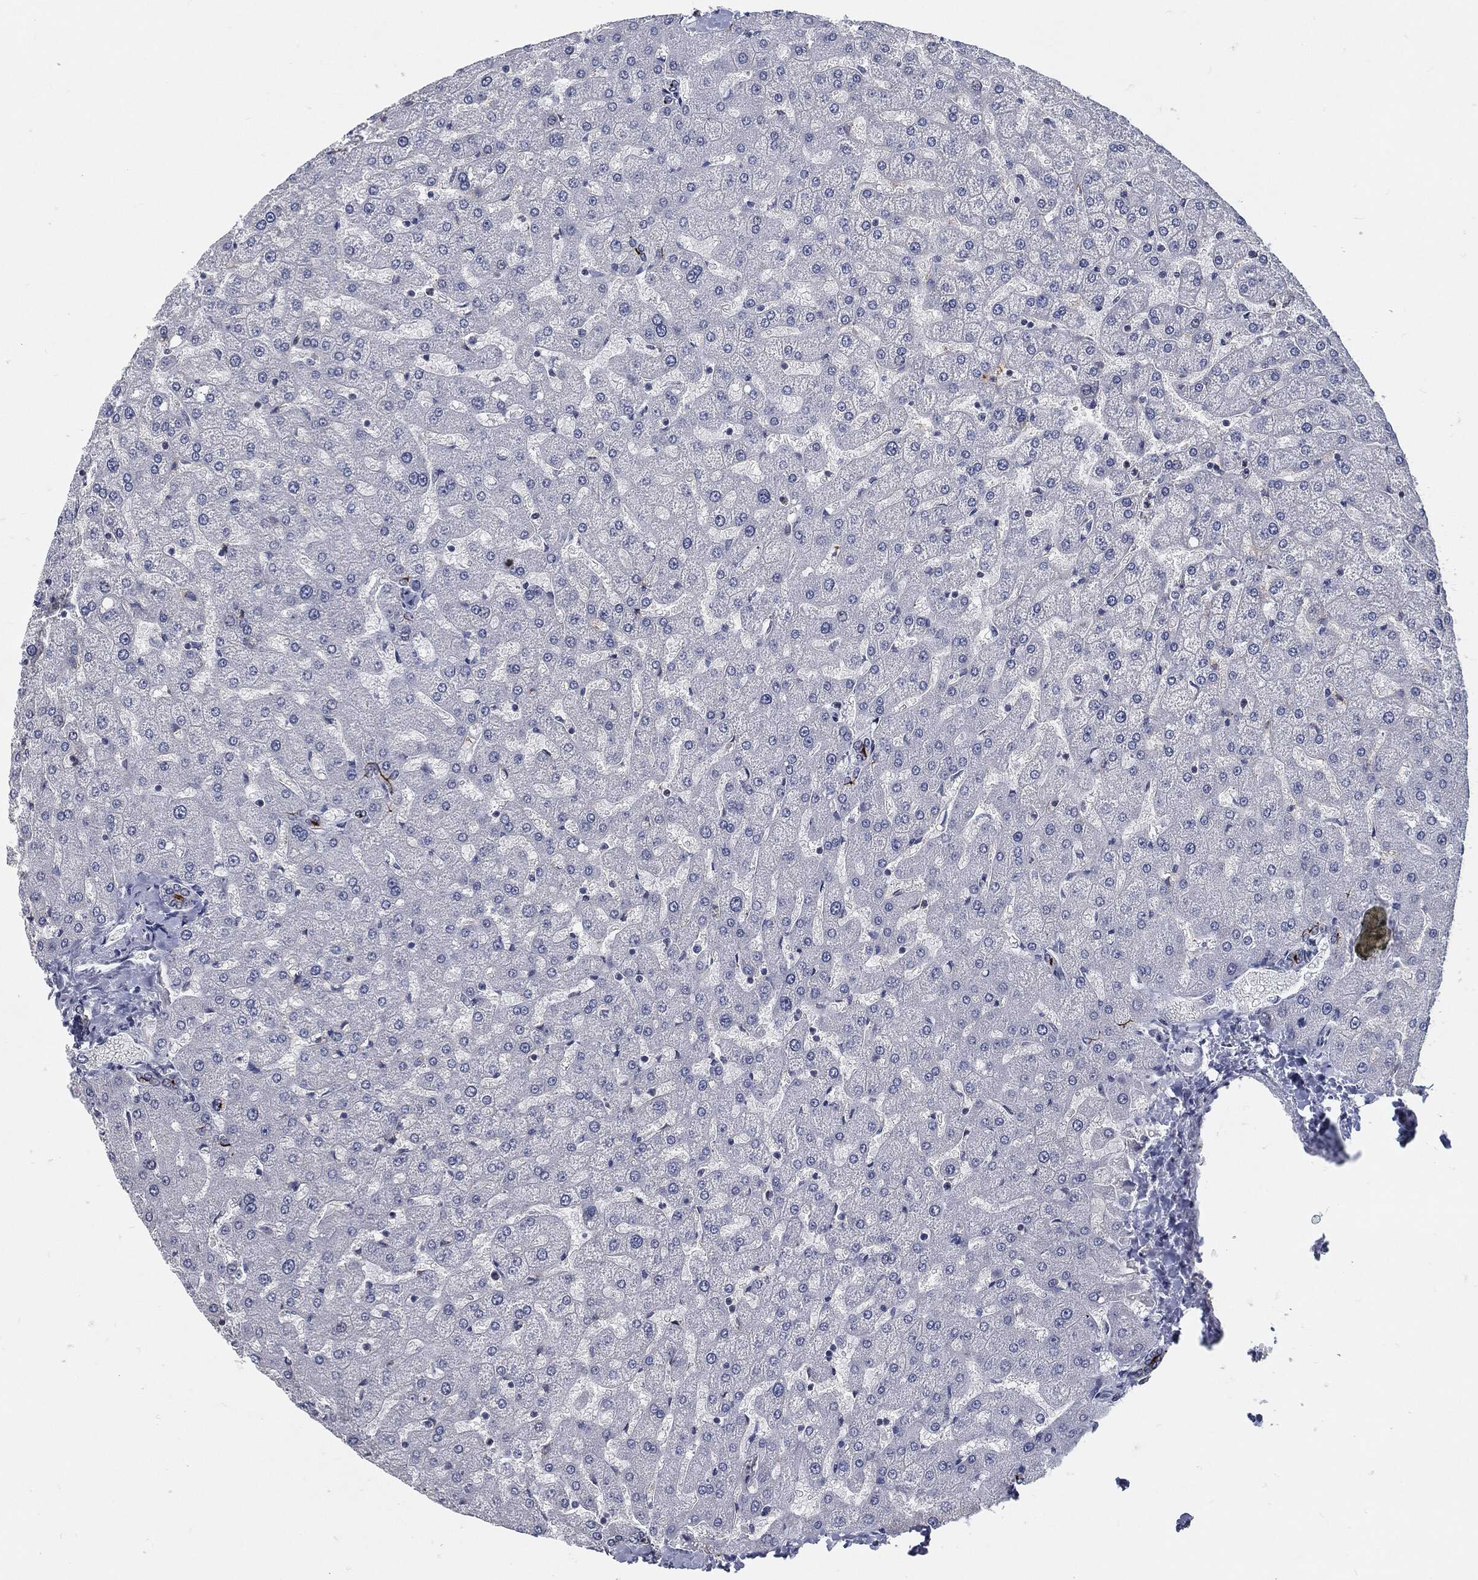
{"staining": {"intensity": "strong", "quantity": ">75%", "location": "cytoplasmic/membranous"}, "tissue": "liver", "cell_type": "Cholangiocytes", "image_type": "normal", "snomed": [{"axis": "morphology", "description": "Normal tissue, NOS"}, {"axis": "topography", "description": "Liver"}], "caption": "Protein expression by IHC demonstrates strong cytoplasmic/membranous positivity in about >75% of cholangiocytes in benign liver.", "gene": "PROM1", "patient": {"sex": "female", "age": 50}}